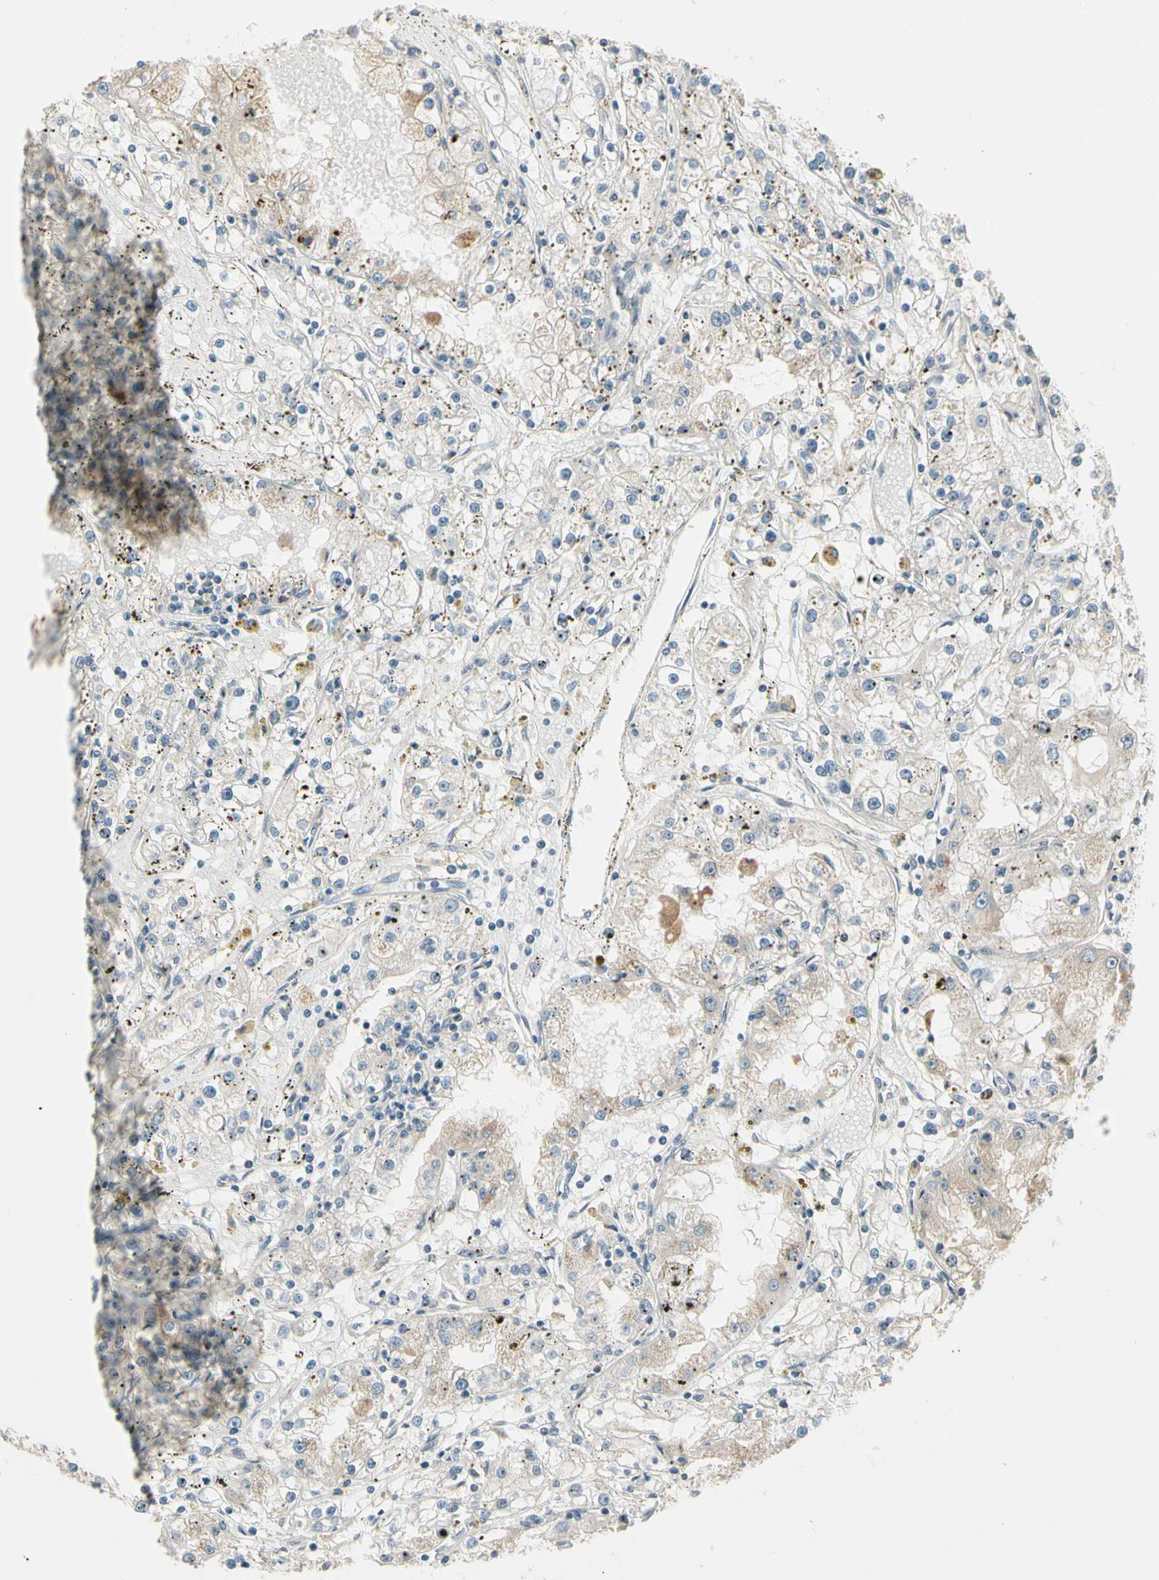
{"staining": {"intensity": "weak", "quantity": "<25%", "location": "cytoplasmic/membranous"}, "tissue": "renal cancer", "cell_type": "Tumor cells", "image_type": "cancer", "snomed": [{"axis": "morphology", "description": "Adenocarcinoma, NOS"}, {"axis": "topography", "description": "Kidney"}], "caption": "Protein analysis of renal adenocarcinoma displays no significant expression in tumor cells.", "gene": "PCDHB15", "patient": {"sex": "male", "age": 56}}